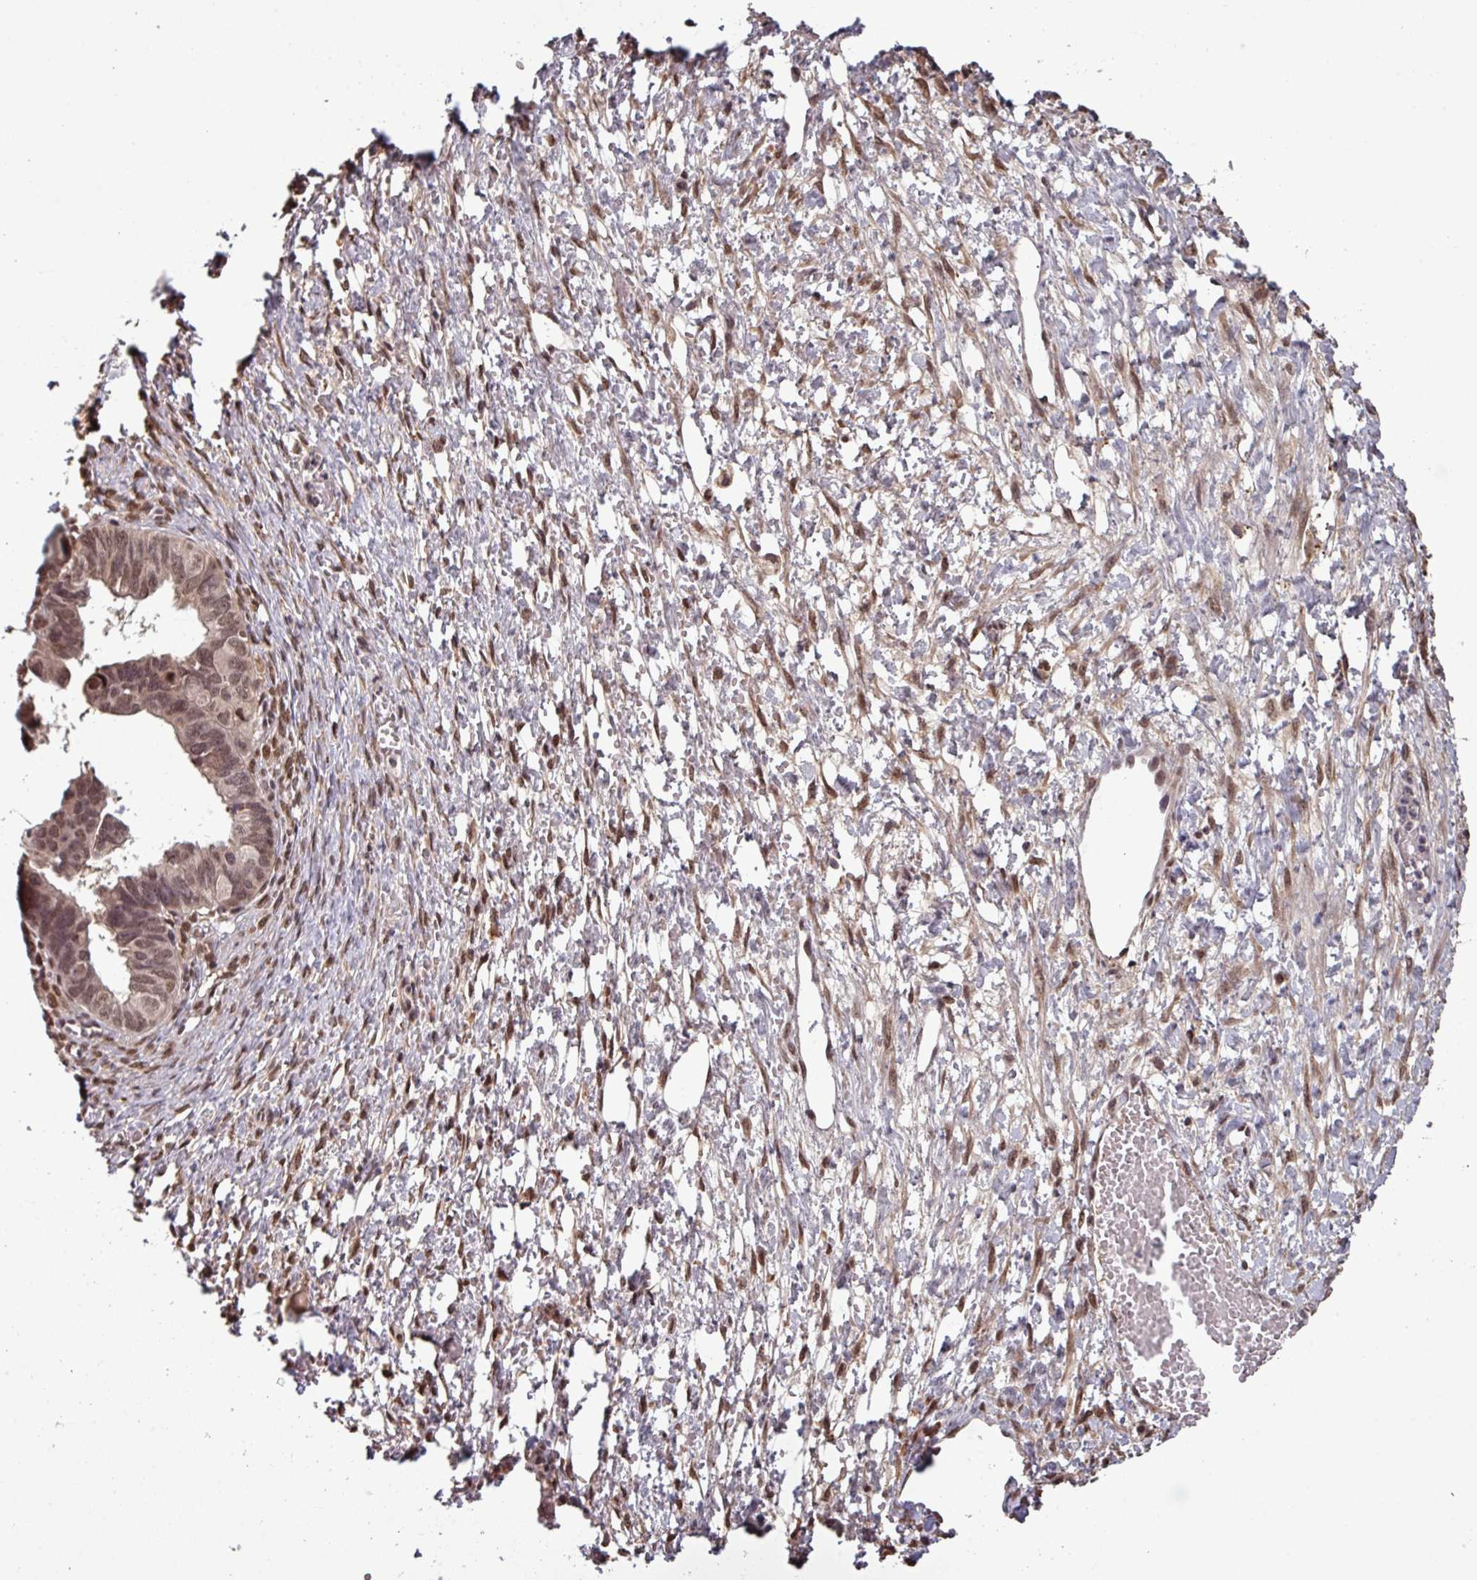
{"staining": {"intensity": "weak", "quantity": "25%-75%", "location": "nuclear"}, "tissue": "ovarian cancer", "cell_type": "Tumor cells", "image_type": "cancer", "snomed": [{"axis": "morphology", "description": "Cystadenocarcinoma, serous, NOS"}, {"axis": "topography", "description": "Ovary"}], "caption": "An immunohistochemistry photomicrograph of tumor tissue is shown. Protein staining in brown shows weak nuclear positivity in ovarian serous cystadenocarcinoma within tumor cells.", "gene": "NOB1", "patient": {"sex": "female", "age": 64}}